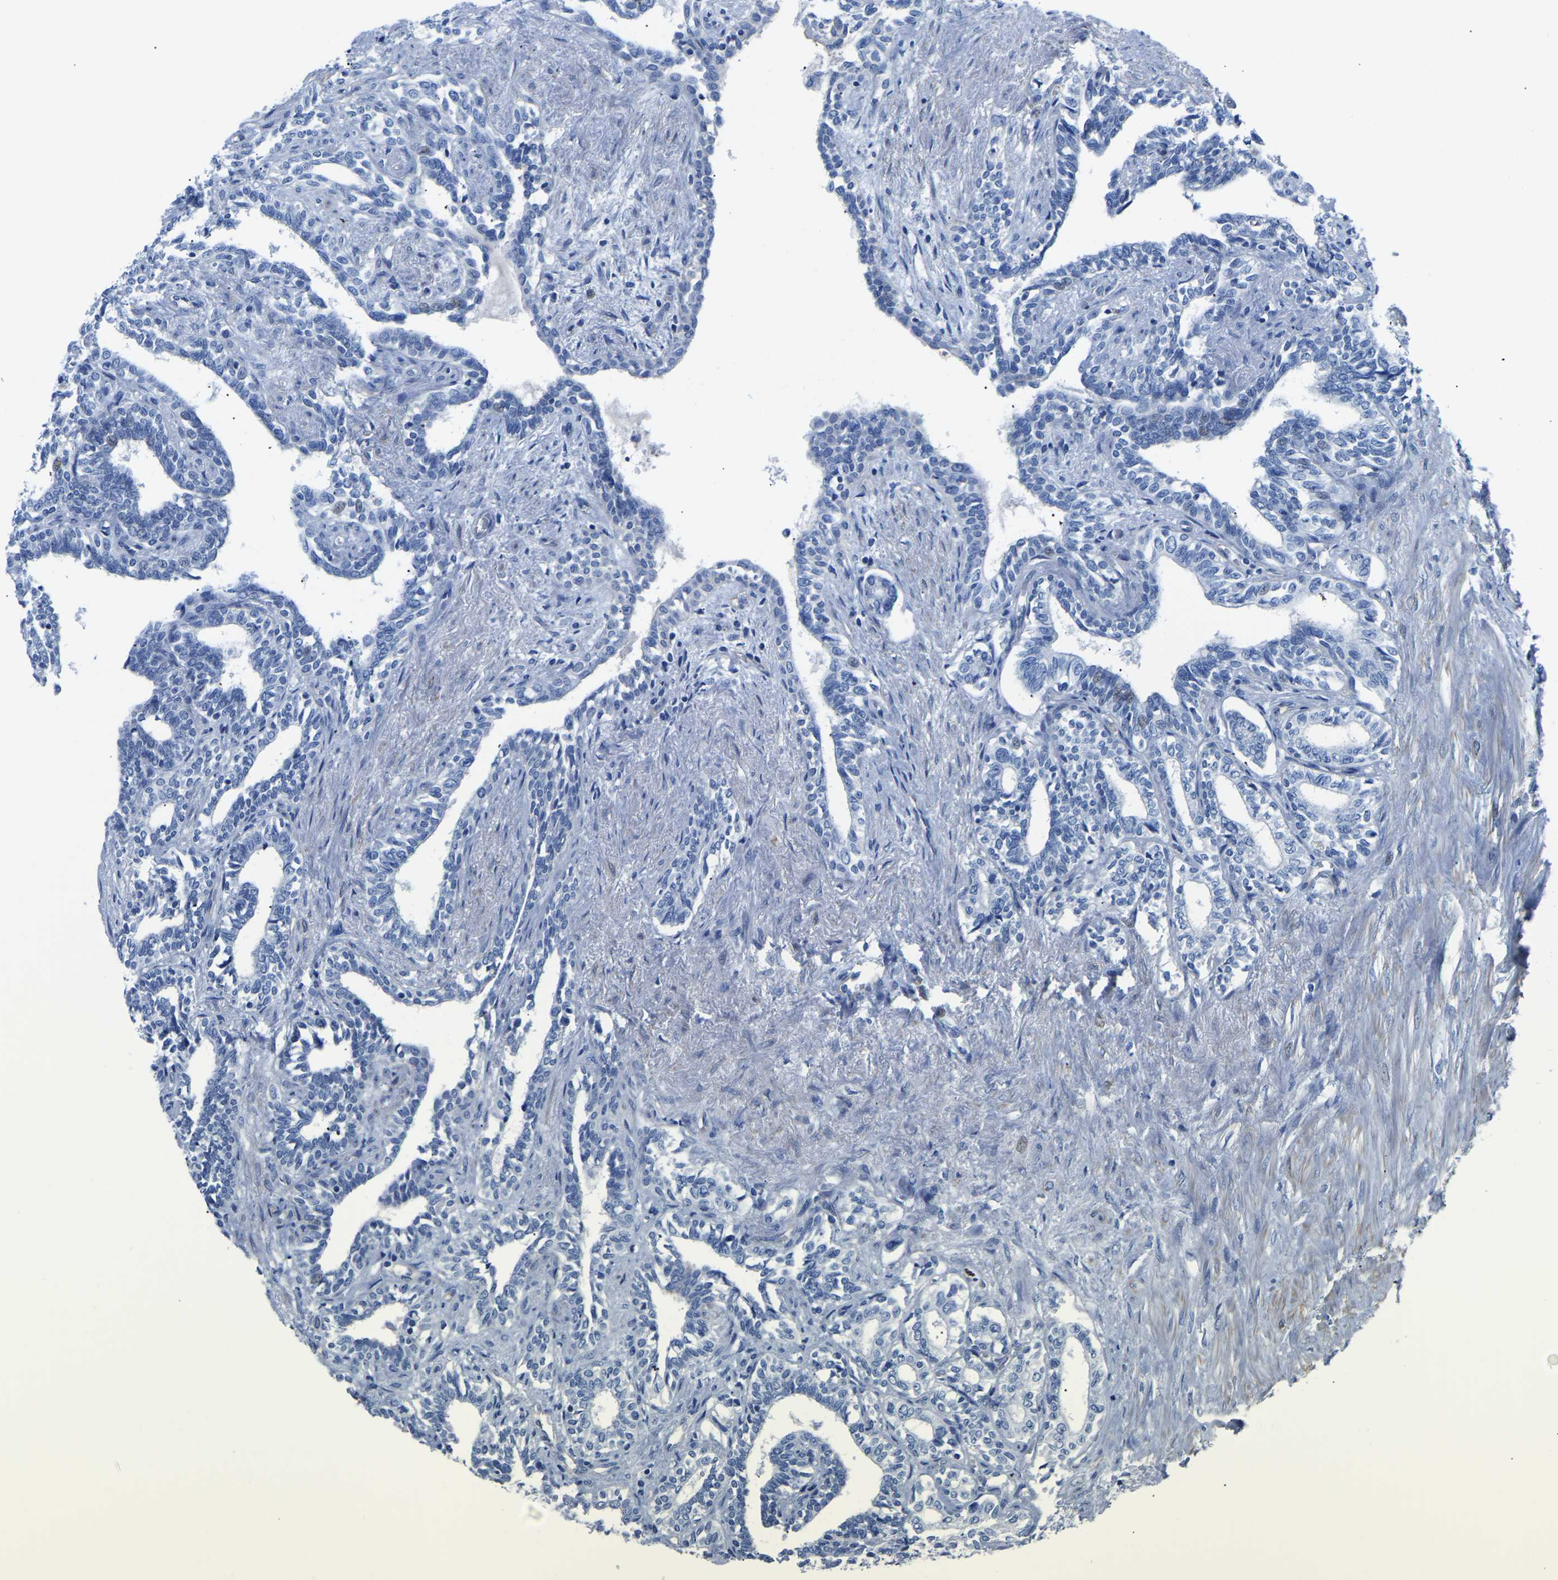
{"staining": {"intensity": "negative", "quantity": "none", "location": "none"}, "tissue": "seminal vesicle", "cell_type": "Glandular cells", "image_type": "normal", "snomed": [{"axis": "morphology", "description": "Normal tissue, NOS"}, {"axis": "morphology", "description": "Adenocarcinoma, High grade"}, {"axis": "topography", "description": "Prostate"}, {"axis": "topography", "description": "Seminal veicle"}], "caption": "This is an immunohistochemistry image of normal seminal vesicle. There is no positivity in glandular cells.", "gene": "UPK3A", "patient": {"sex": "male", "age": 55}}